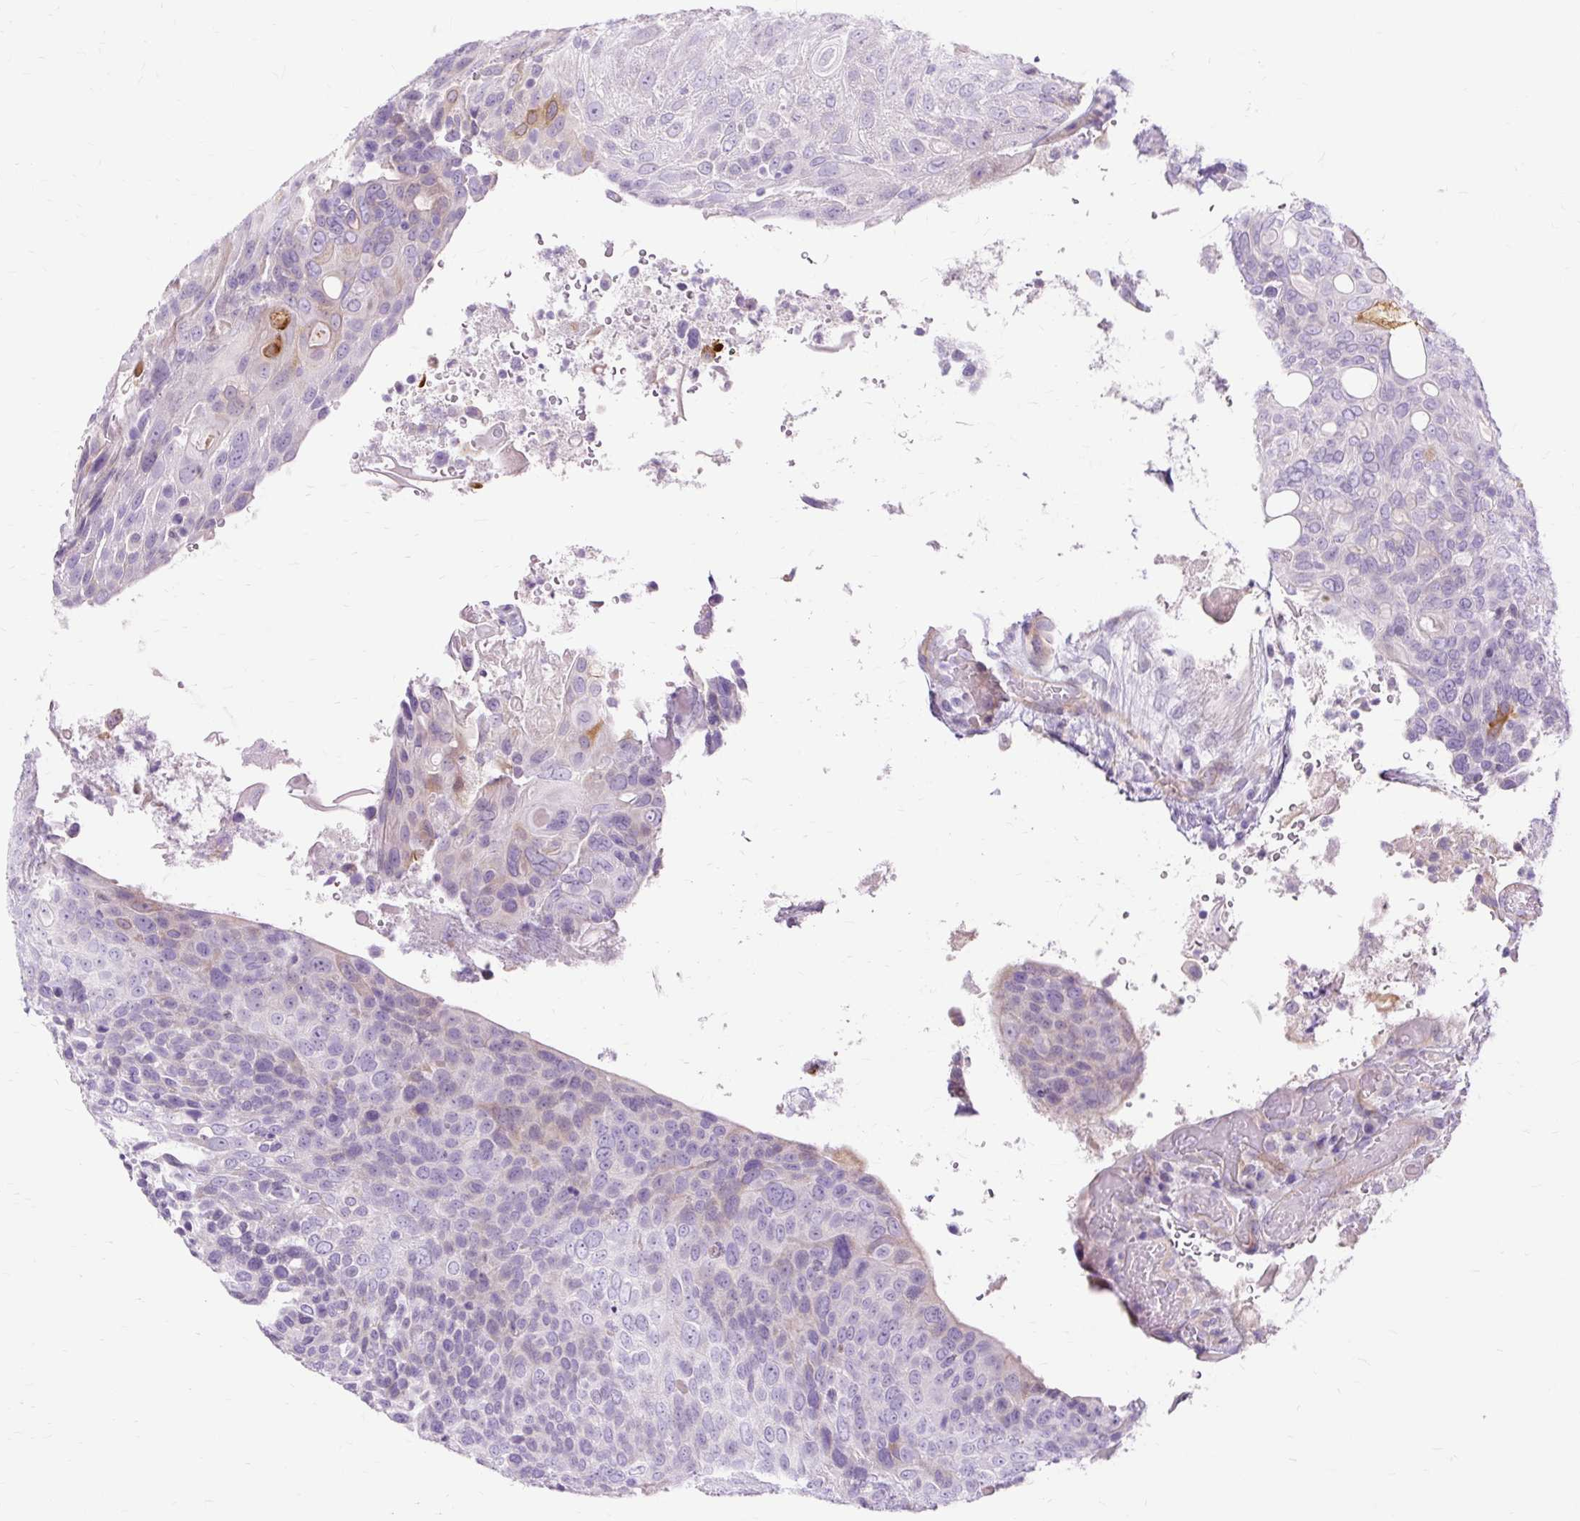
{"staining": {"intensity": "moderate", "quantity": "25%-75%", "location": "cytoplasmic/membranous"}, "tissue": "urothelial cancer", "cell_type": "Tumor cells", "image_type": "cancer", "snomed": [{"axis": "morphology", "description": "Urothelial carcinoma, High grade"}, {"axis": "topography", "description": "Urinary bladder"}], "caption": "A brown stain highlights moderate cytoplasmic/membranous expression of a protein in urothelial cancer tumor cells. The staining was performed using DAB, with brown indicating positive protein expression. Nuclei are stained blue with hematoxylin.", "gene": "DCTN4", "patient": {"sex": "female", "age": 70}}